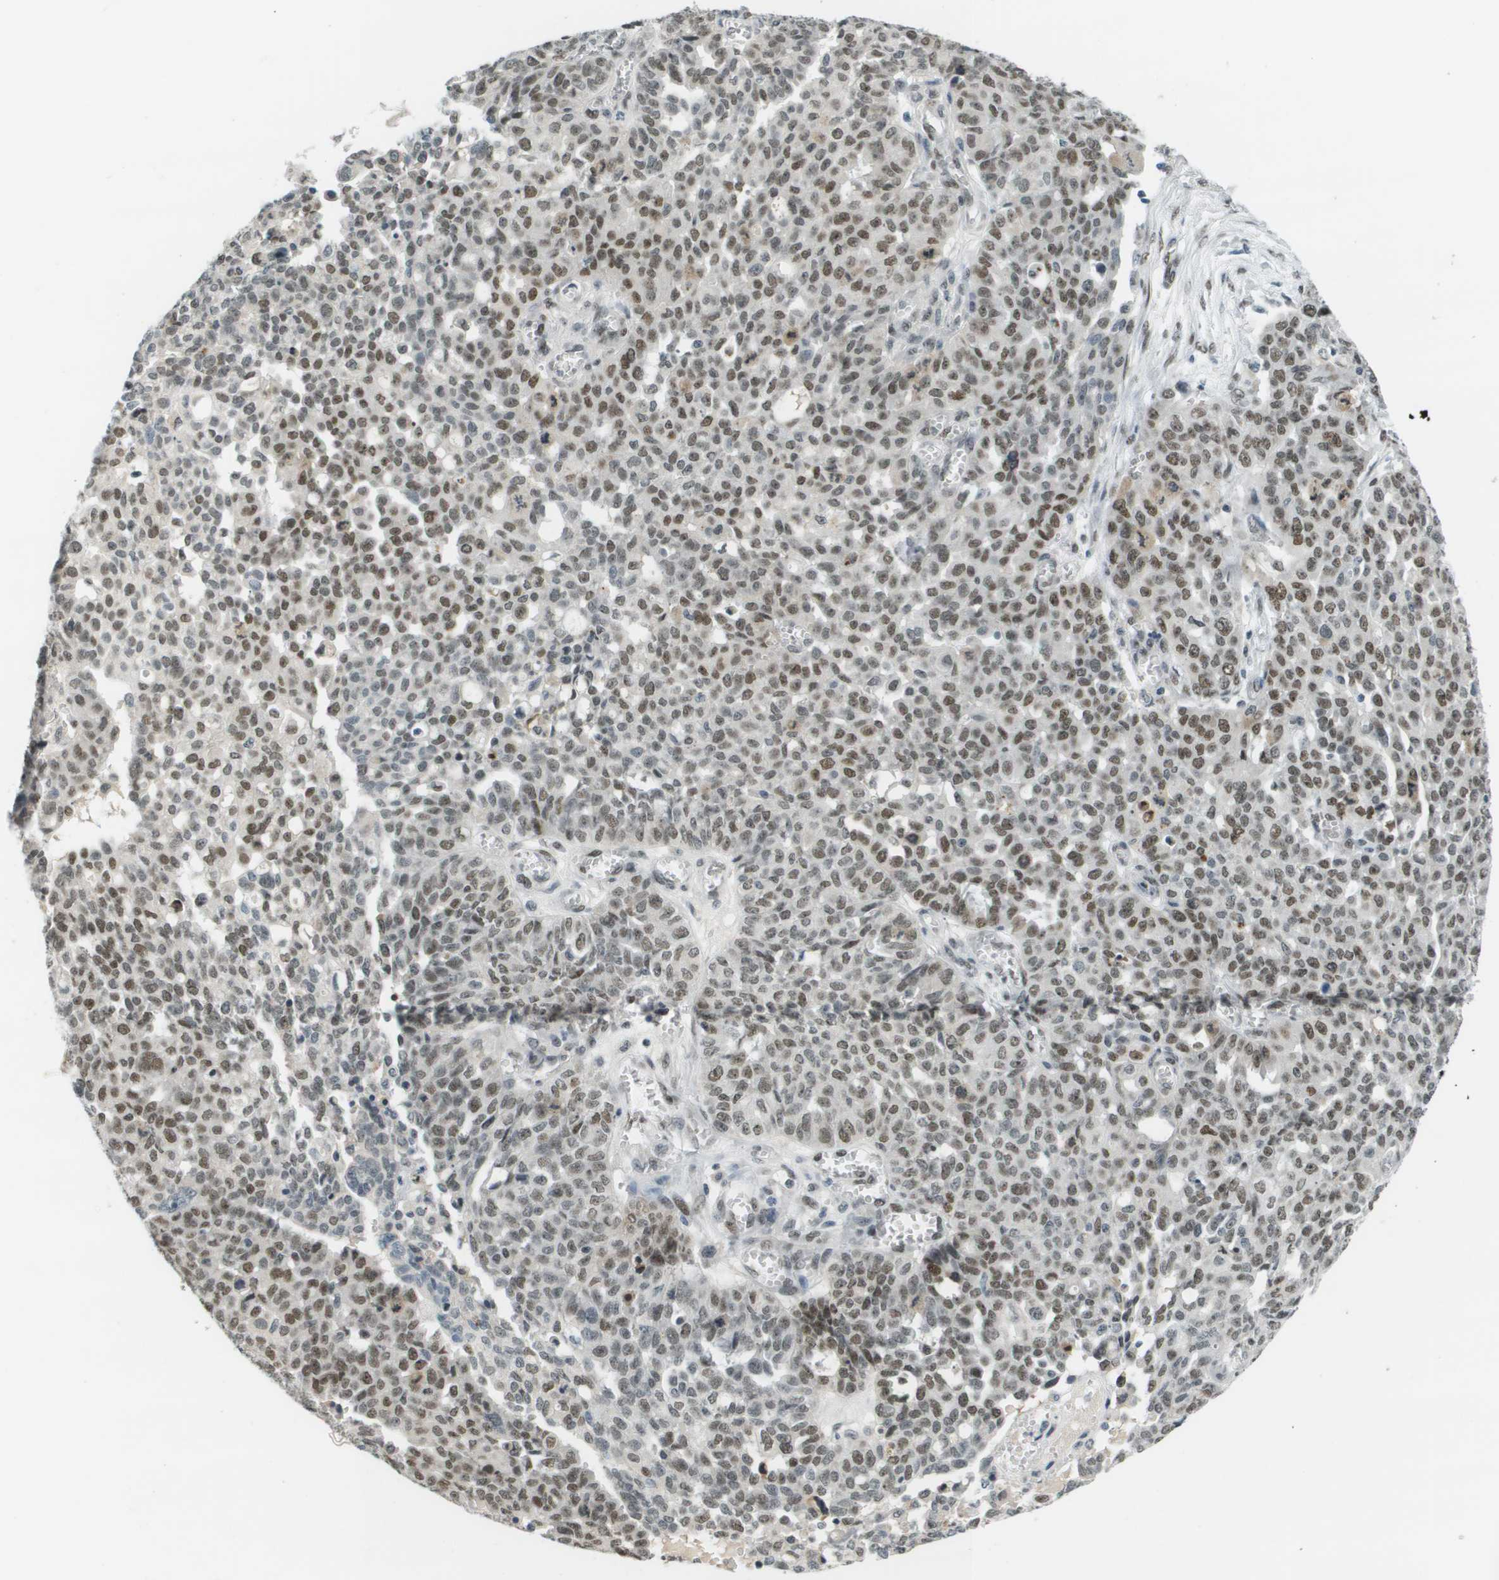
{"staining": {"intensity": "moderate", "quantity": ">75%", "location": "nuclear"}, "tissue": "ovarian cancer", "cell_type": "Tumor cells", "image_type": "cancer", "snomed": [{"axis": "morphology", "description": "Cystadenocarcinoma, serous, NOS"}, {"axis": "topography", "description": "Ovary"}], "caption": "Protein staining of serous cystadenocarcinoma (ovarian) tissue demonstrates moderate nuclear positivity in about >75% of tumor cells.", "gene": "CBX5", "patient": {"sex": "female", "age": 56}}